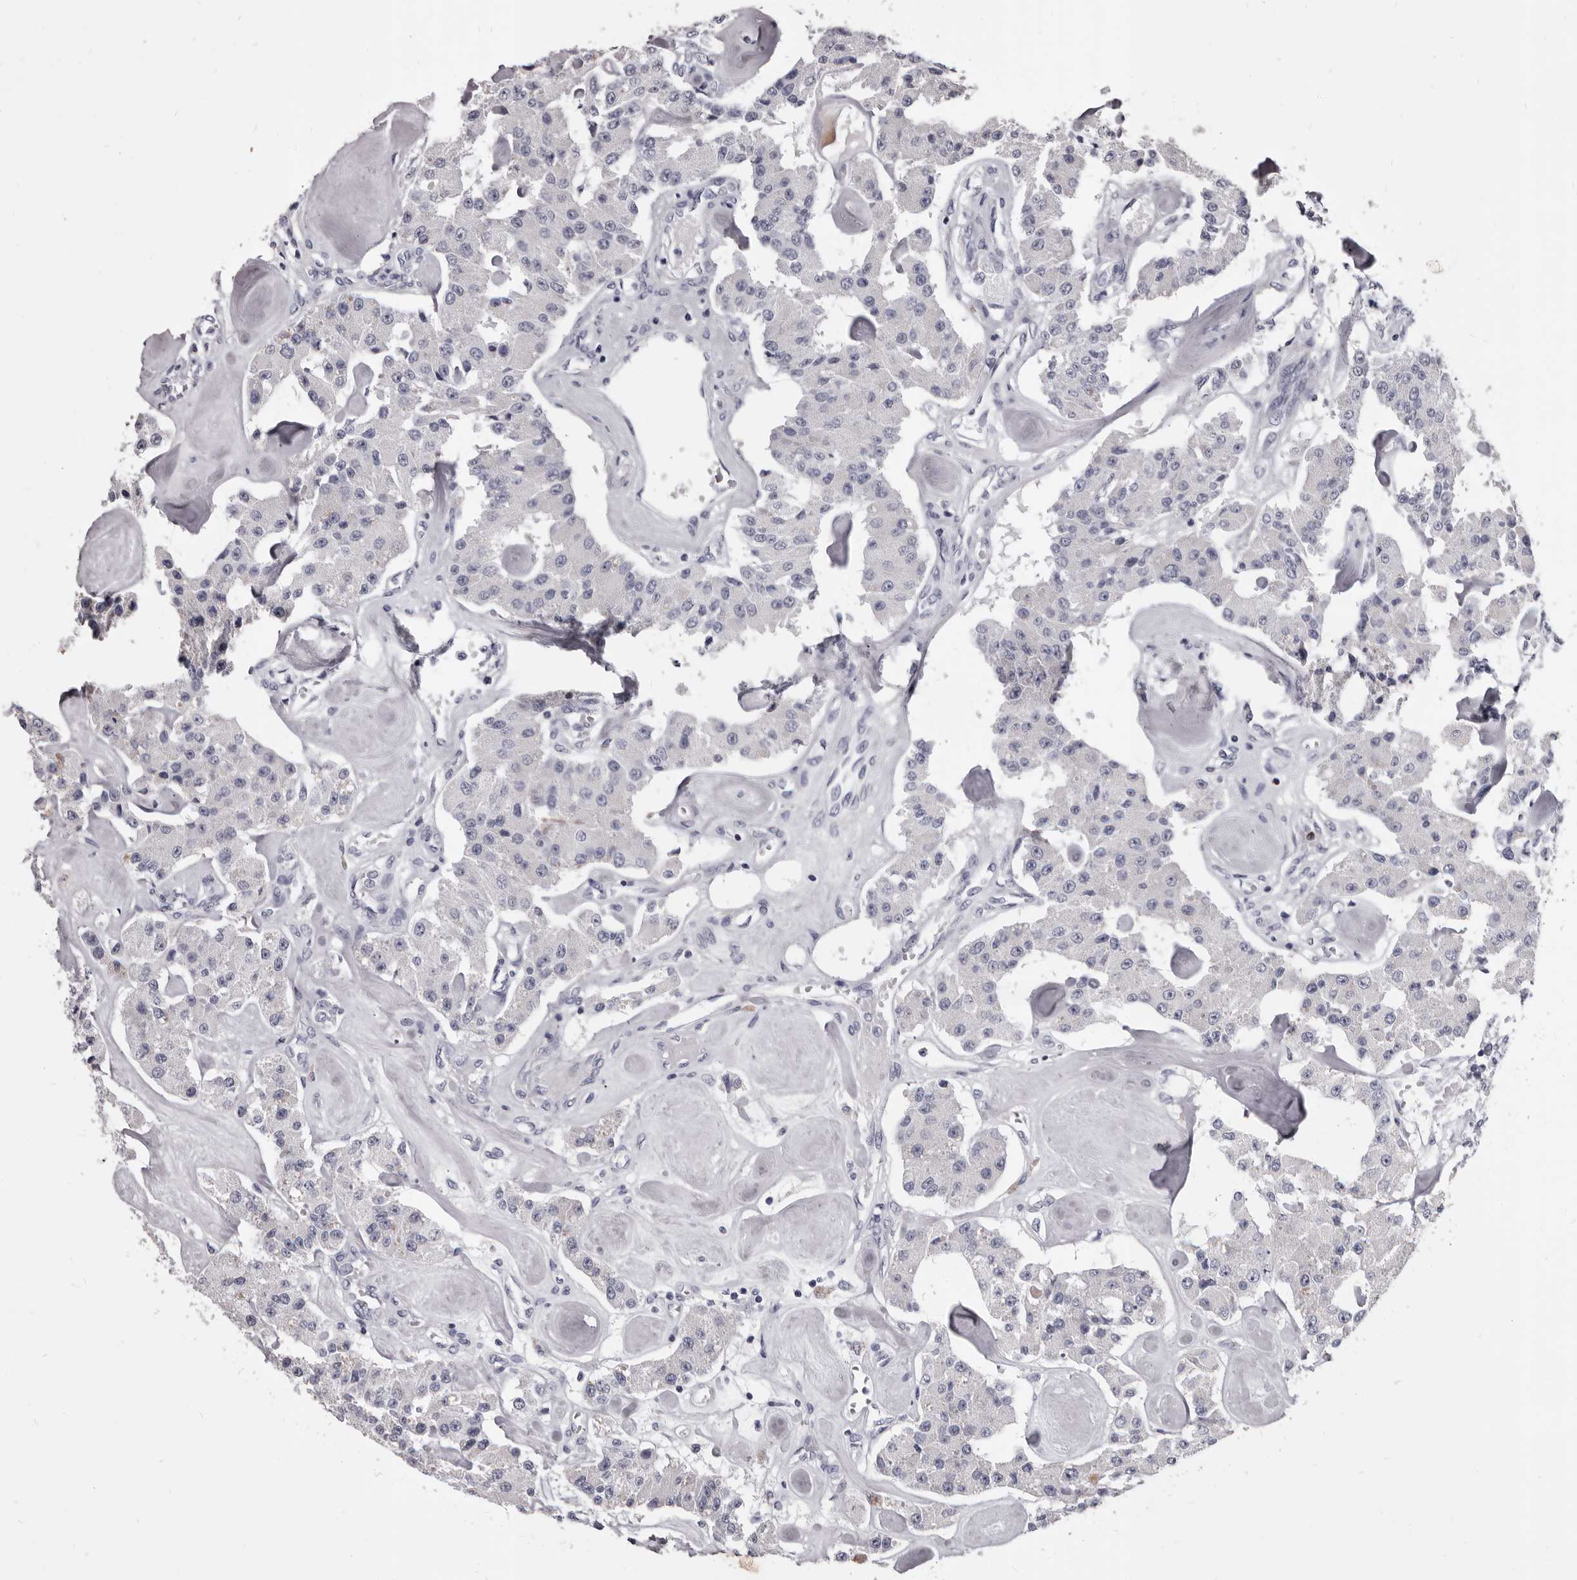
{"staining": {"intensity": "negative", "quantity": "none", "location": "none"}, "tissue": "carcinoid", "cell_type": "Tumor cells", "image_type": "cancer", "snomed": [{"axis": "morphology", "description": "Carcinoid, malignant, NOS"}, {"axis": "topography", "description": "Pancreas"}], "caption": "Carcinoid (malignant) stained for a protein using immunohistochemistry demonstrates no staining tumor cells.", "gene": "GZMH", "patient": {"sex": "male", "age": 41}}